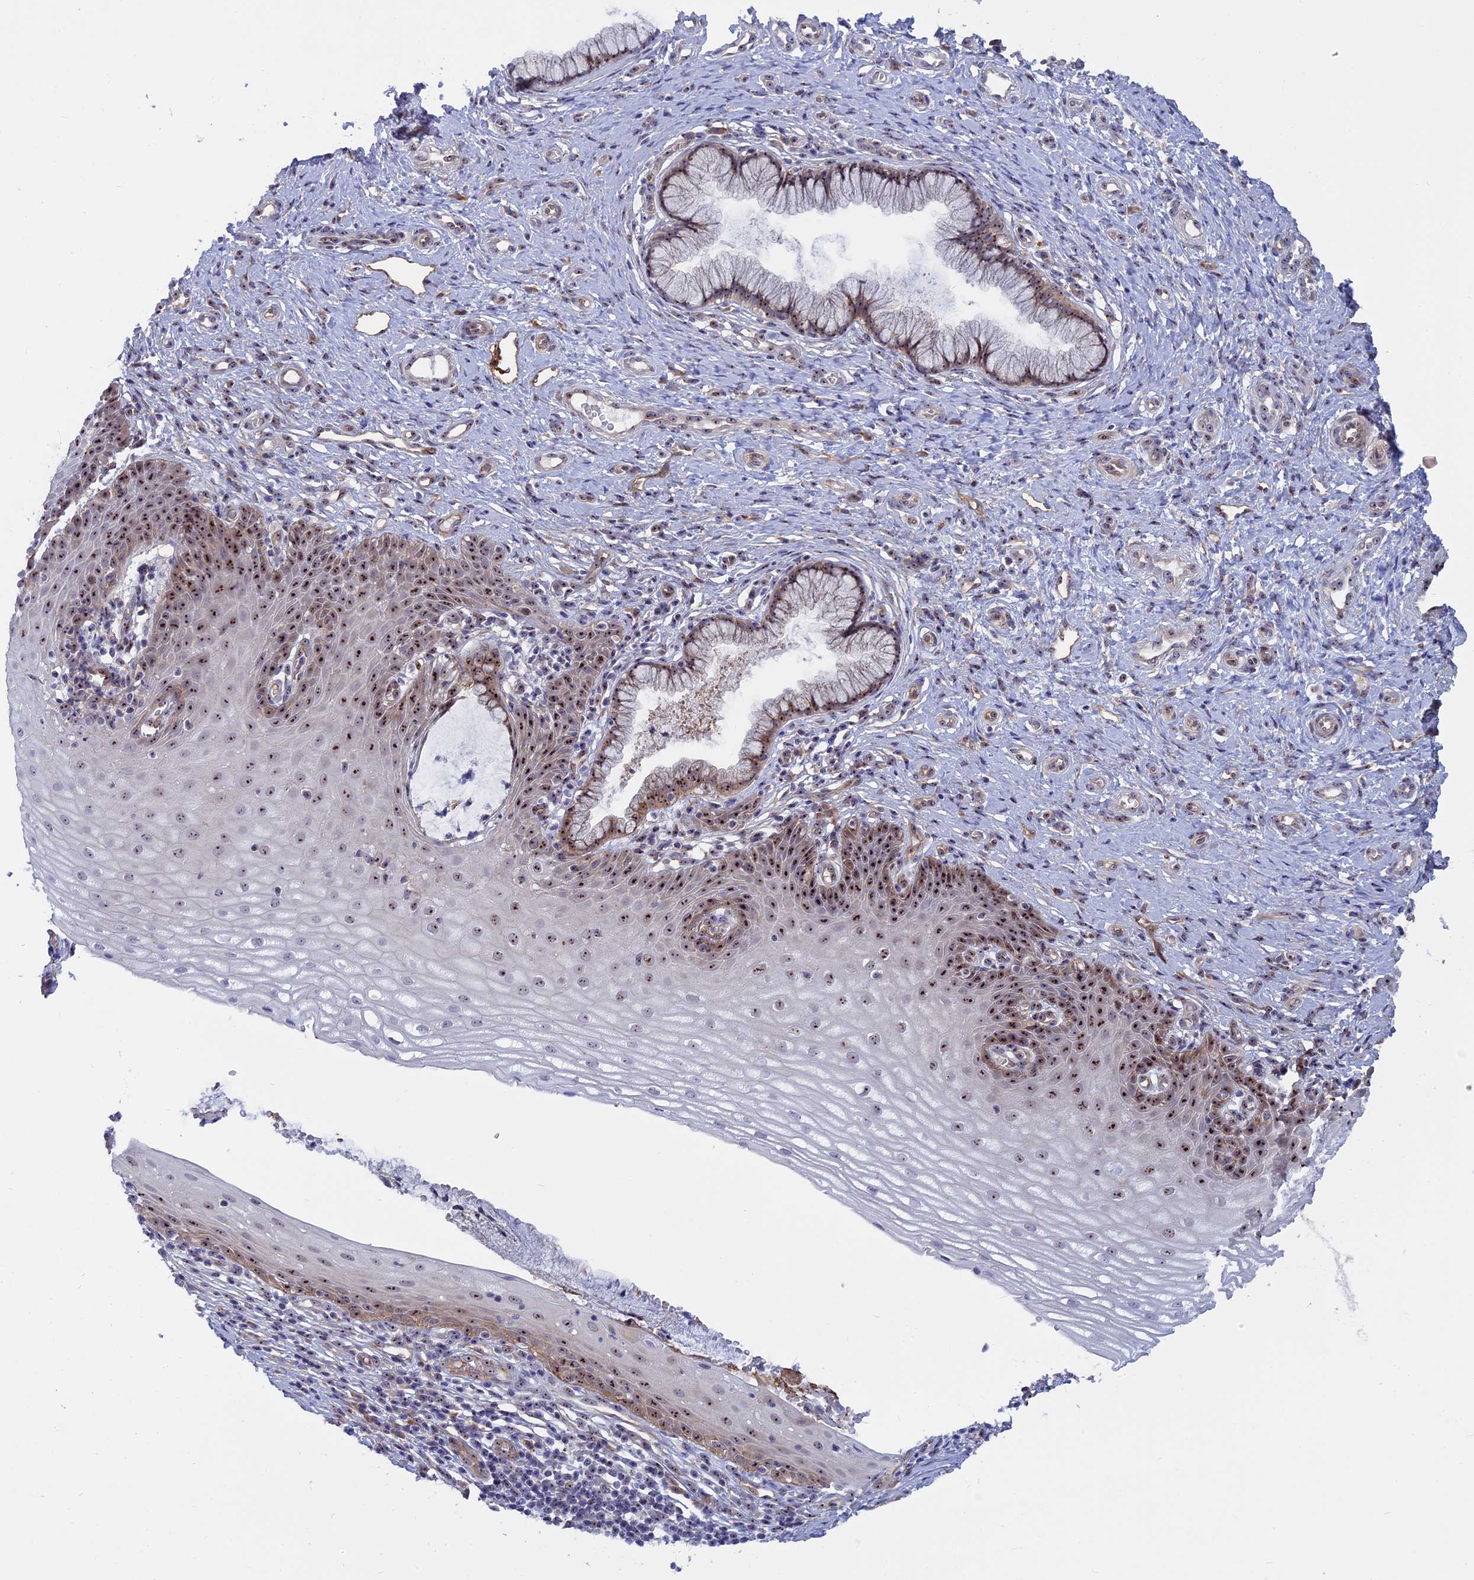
{"staining": {"intensity": "moderate", "quantity": "25%-75%", "location": "cytoplasmic/membranous,nuclear"}, "tissue": "cervix", "cell_type": "Glandular cells", "image_type": "normal", "snomed": [{"axis": "morphology", "description": "Normal tissue, NOS"}, {"axis": "topography", "description": "Cervix"}], "caption": "High-magnification brightfield microscopy of benign cervix stained with DAB (3,3'-diaminobenzidine) (brown) and counterstained with hematoxylin (blue). glandular cells exhibit moderate cytoplasmic/membranous,nuclear expression is seen in approximately25%-75% of cells.", "gene": "DBNDD1", "patient": {"sex": "female", "age": 36}}